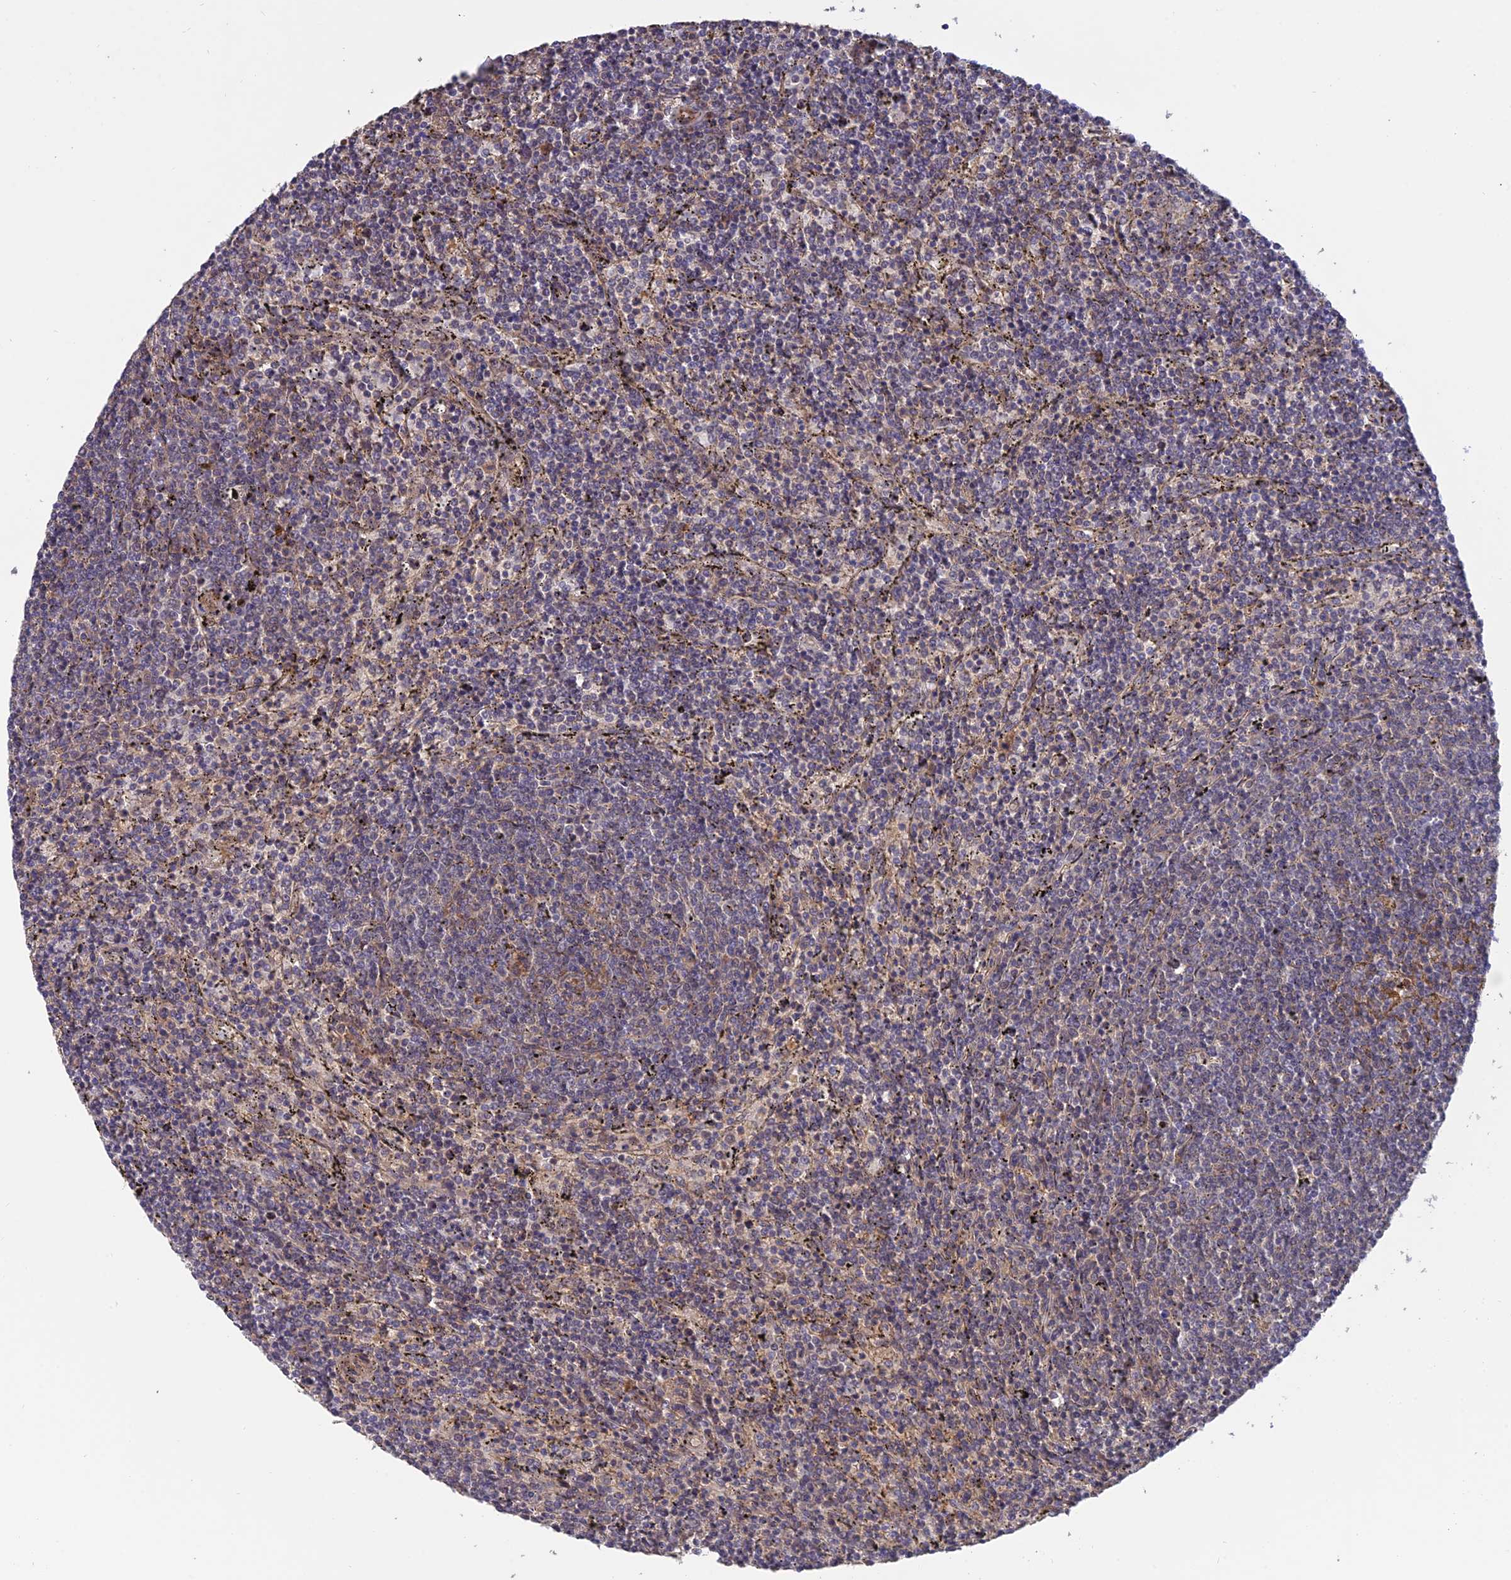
{"staining": {"intensity": "moderate", "quantity": "<25%", "location": "cytoplasmic/membranous"}, "tissue": "lymphoma", "cell_type": "Tumor cells", "image_type": "cancer", "snomed": [{"axis": "morphology", "description": "Malignant lymphoma, non-Hodgkin's type, Low grade"}, {"axis": "topography", "description": "Spleen"}], "caption": "Lymphoma stained with a protein marker shows moderate staining in tumor cells.", "gene": "PAGR1", "patient": {"sex": "female", "age": 50}}